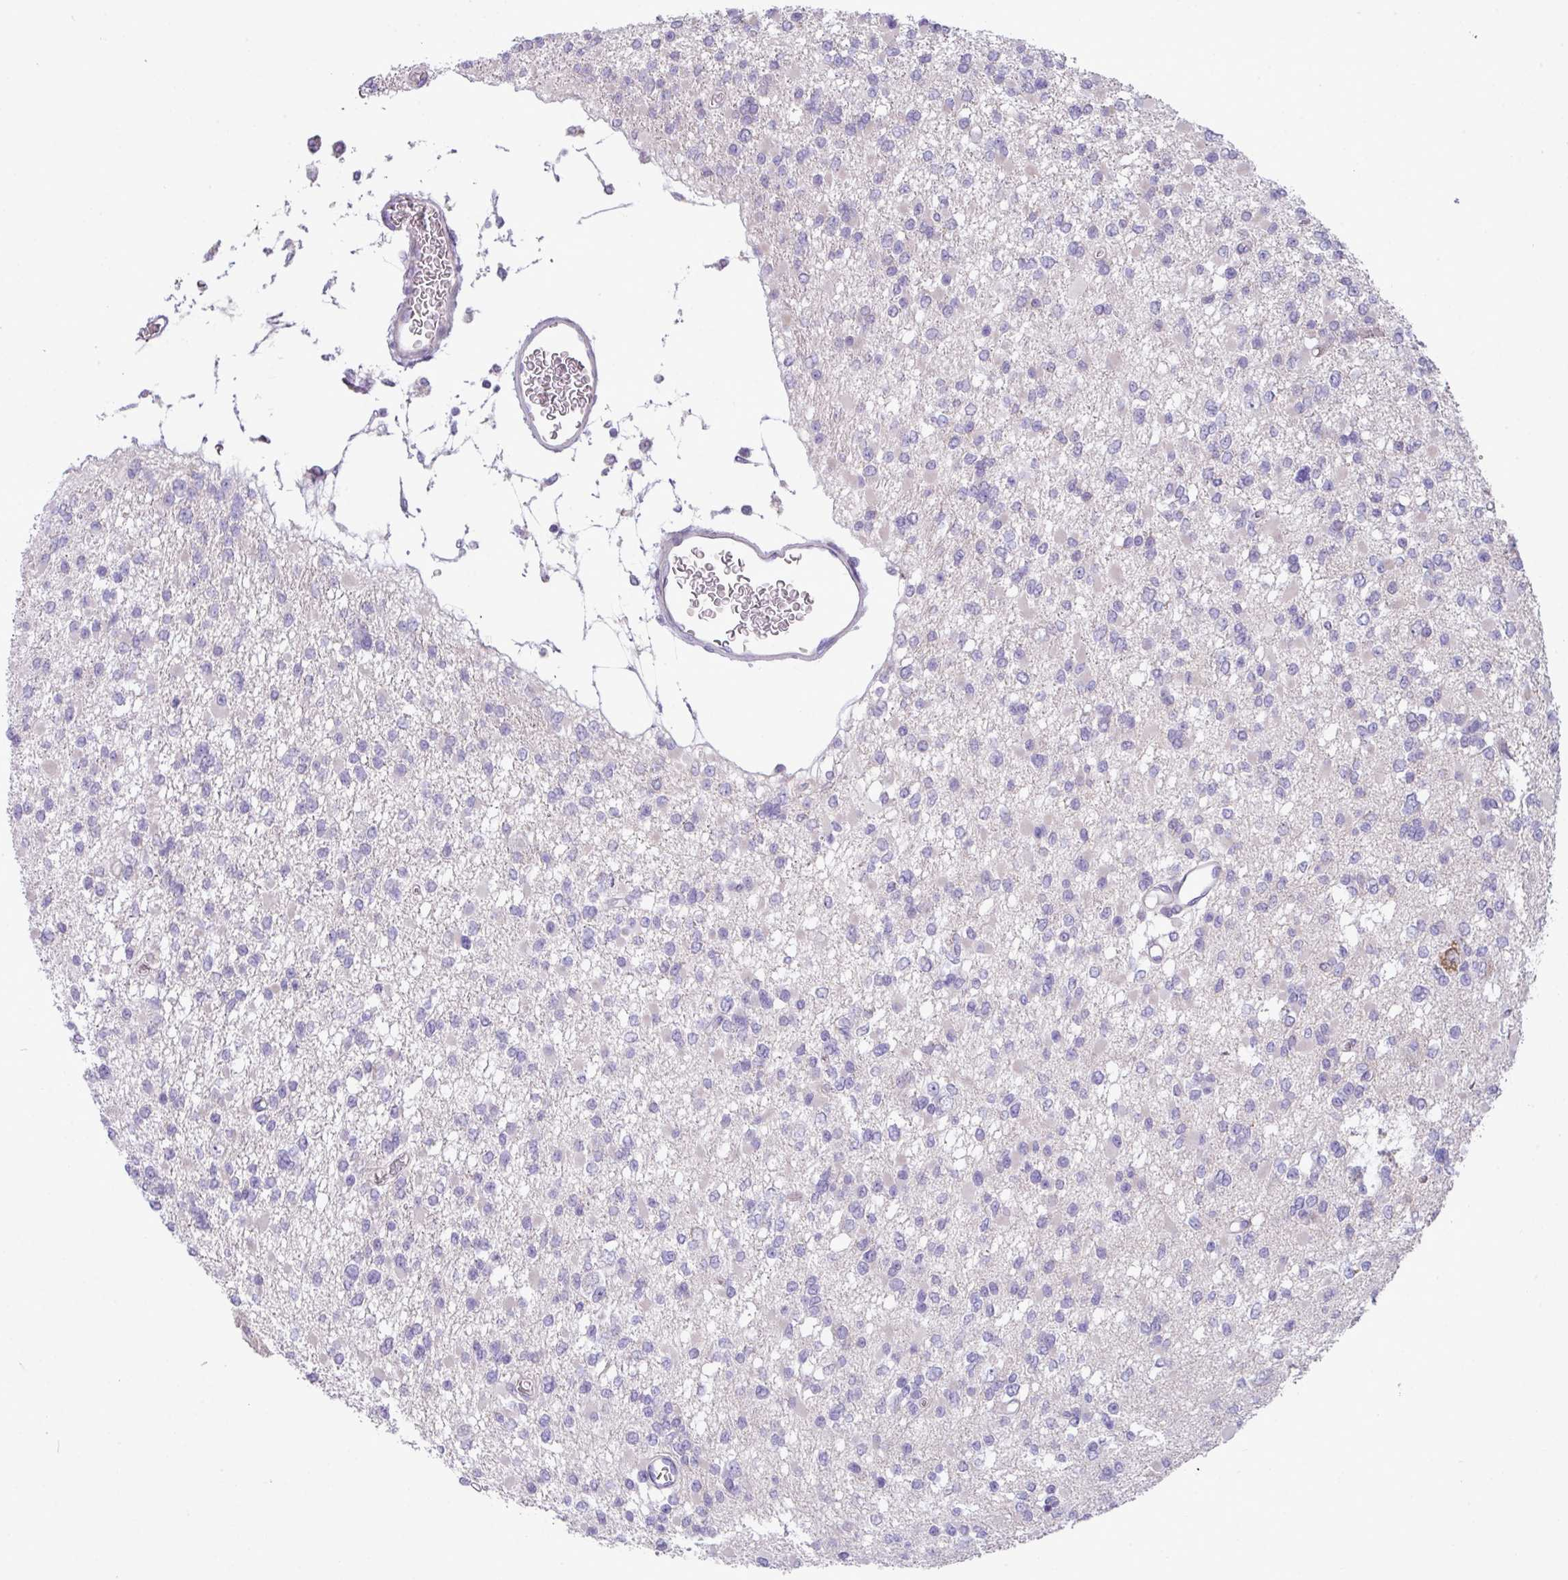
{"staining": {"intensity": "negative", "quantity": "none", "location": "none"}, "tissue": "glioma", "cell_type": "Tumor cells", "image_type": "cancer", "snomed": [{"axis": "morphology", "description": "Glioma, malignant, Low grade"}, {"axis": "topography", "description": "Brain"}], "caption": "High power microscopy image of an immunohistochemistry (IHC) photomicrograph of glioma, revealing no significant positivity in tumor cells.", "gene": "IRGC", "patient": {"sex": "female", "age": 22}}